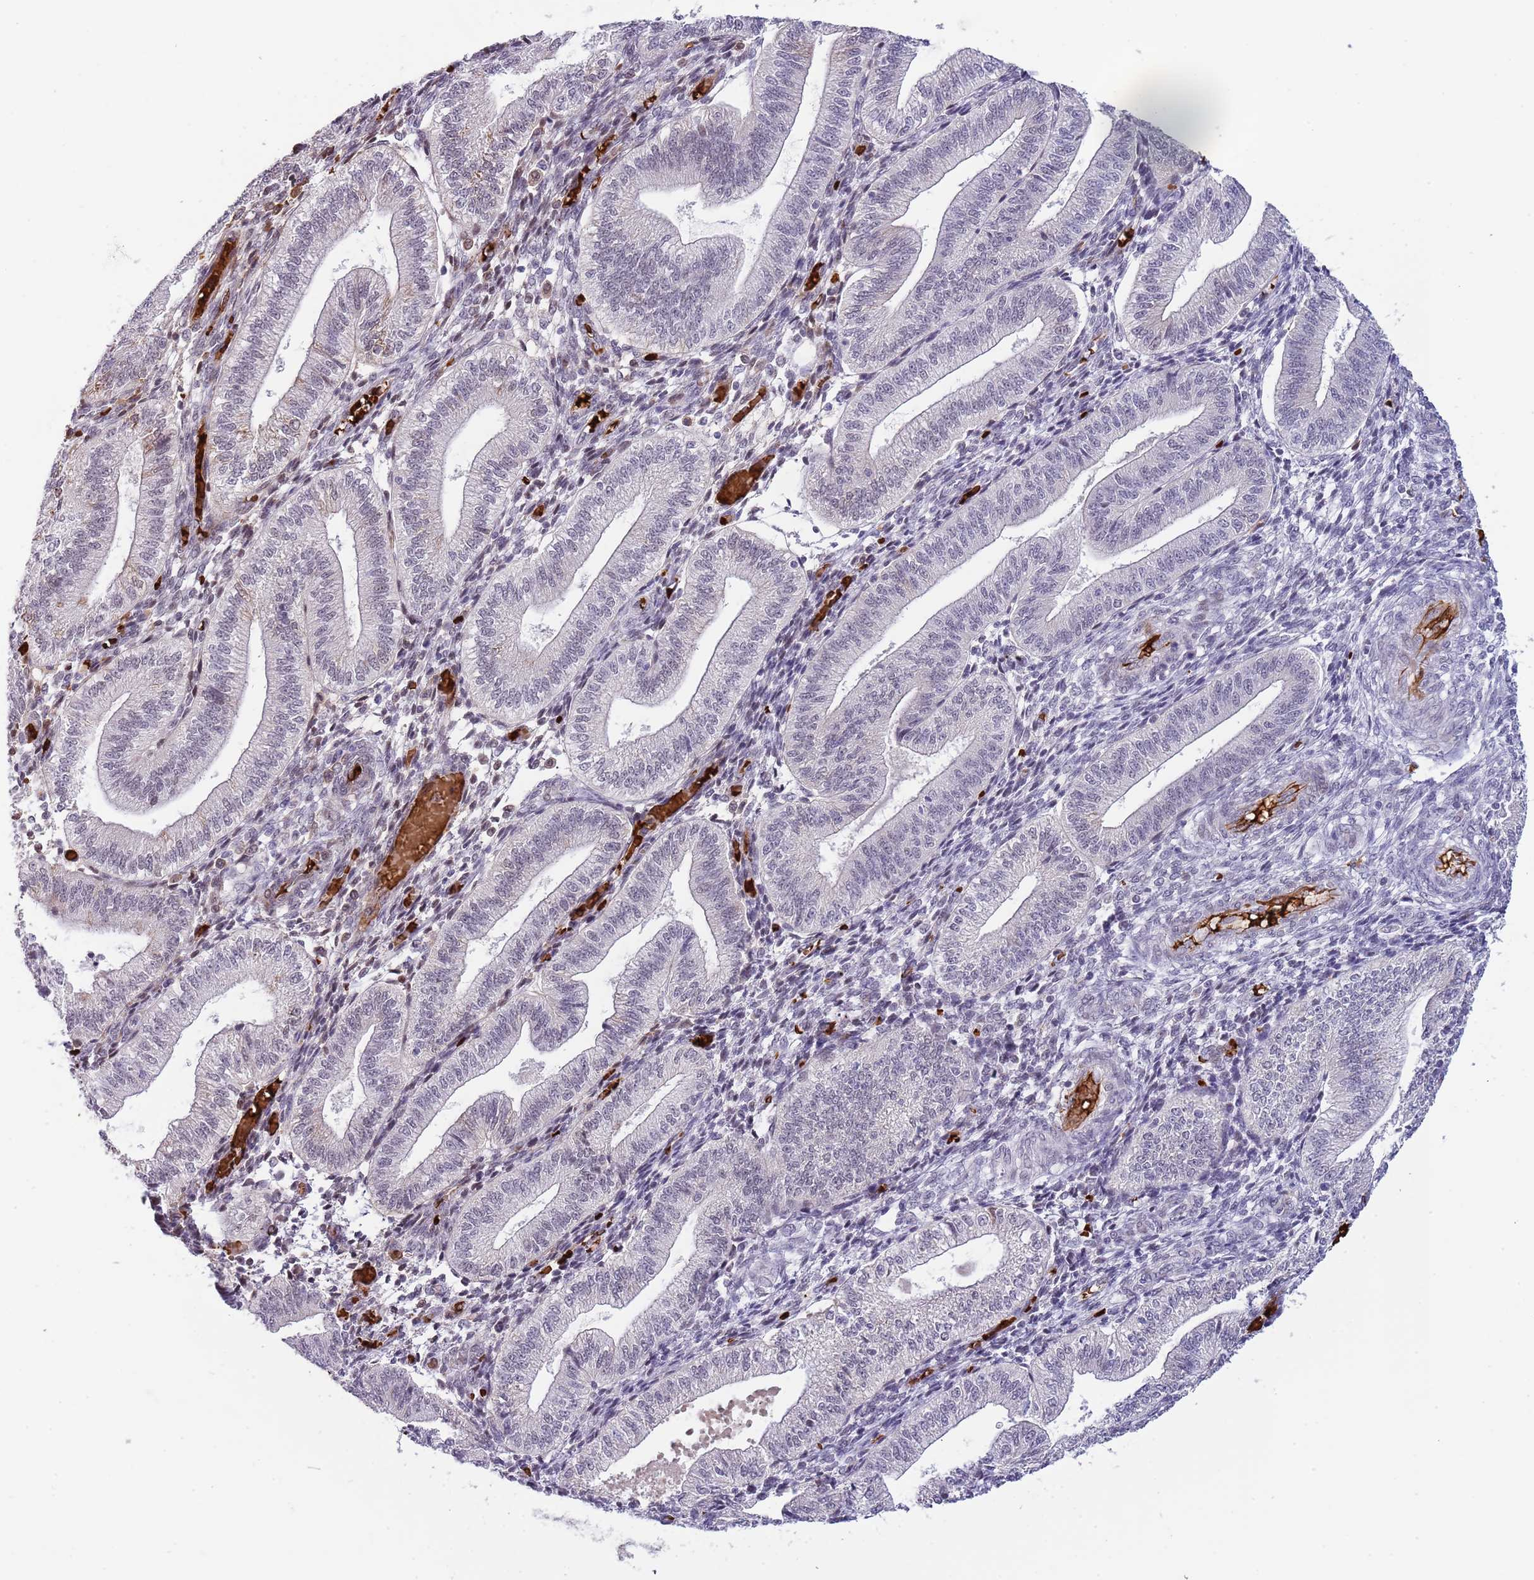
{"staining": {"intensity": "weak", "quantity": "25%-75%", "location": "nuclear"}, "tissue": "endometrium", "cell_type": "Cells in endometrial stroma", "image_type": "normal", "snomed": [{"axis": "morphology", "description": "Normal tissue, NOS"}, {"axis": "topography", "description": "Endometrium"}], "caption": "The histopathology image demonstrates immunohistochemical staining of normal endometrium. There is weak nuclear positivity is appreciated in about 25%-75% of cells in endometrial stroma. Nuclei are stained in blue.", "gene": "LYPD6B", "patient": {"sex": "female", "age": 34}}